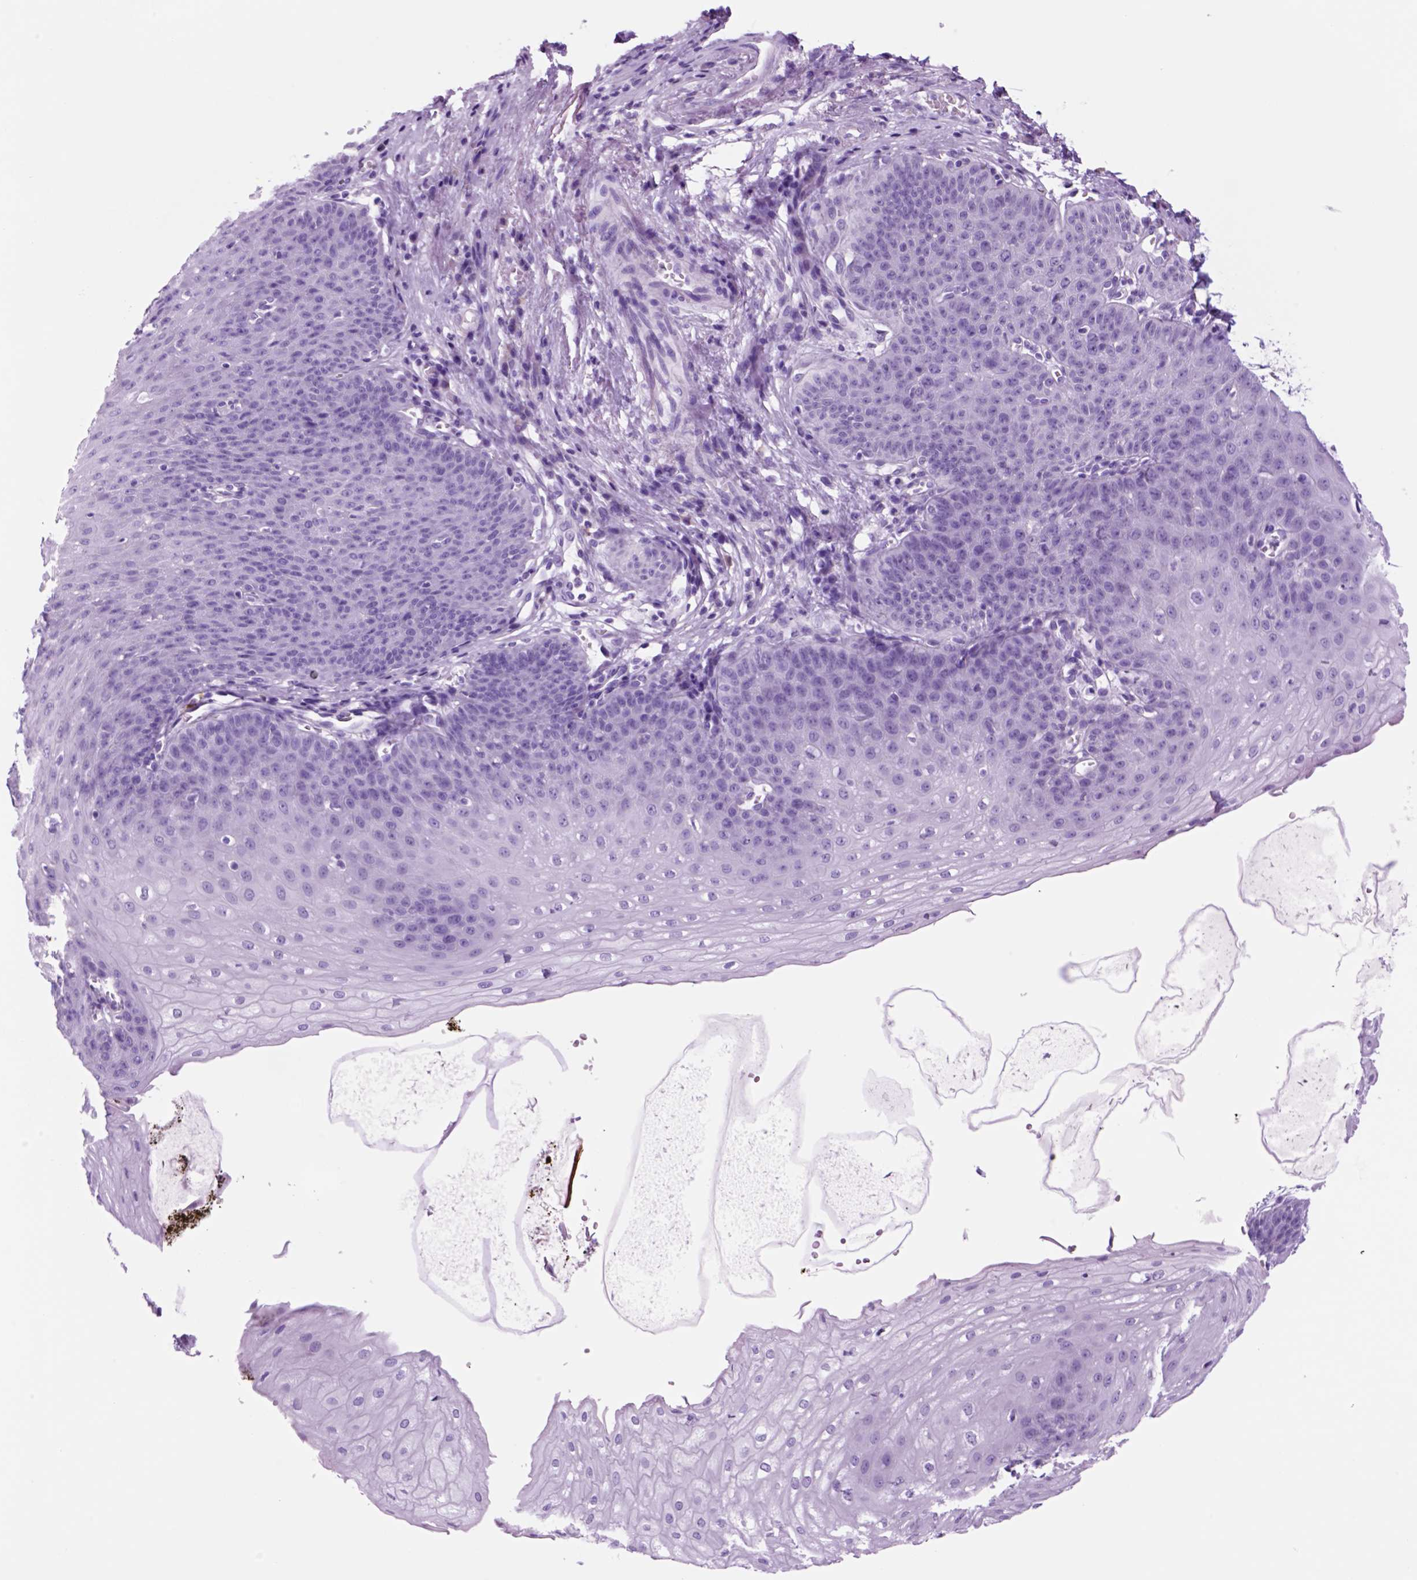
{"staining": {"intensity": "negative", "quantity": "none", "location": "none"}, "tissue": "esophagus", "cell_type": "Squamous epithelial cells", "image_type": "normal", "snomed": [{"axis": "morphology", "description": "Normal tissue, NOS"}, {"axis": "topography", "description": "Esophagus"}], "caption": "Immunohistochemistry photomicrograph of normal esophagus stained for a protein (brown), which shows no staining in squamous epithelial cells. The staining is performed using DAB brown chromogen with nuclei counter-stained in using hematoxylin.", "gene": "HHIPL2", "patient": {"sex": "male", "age": 71}}